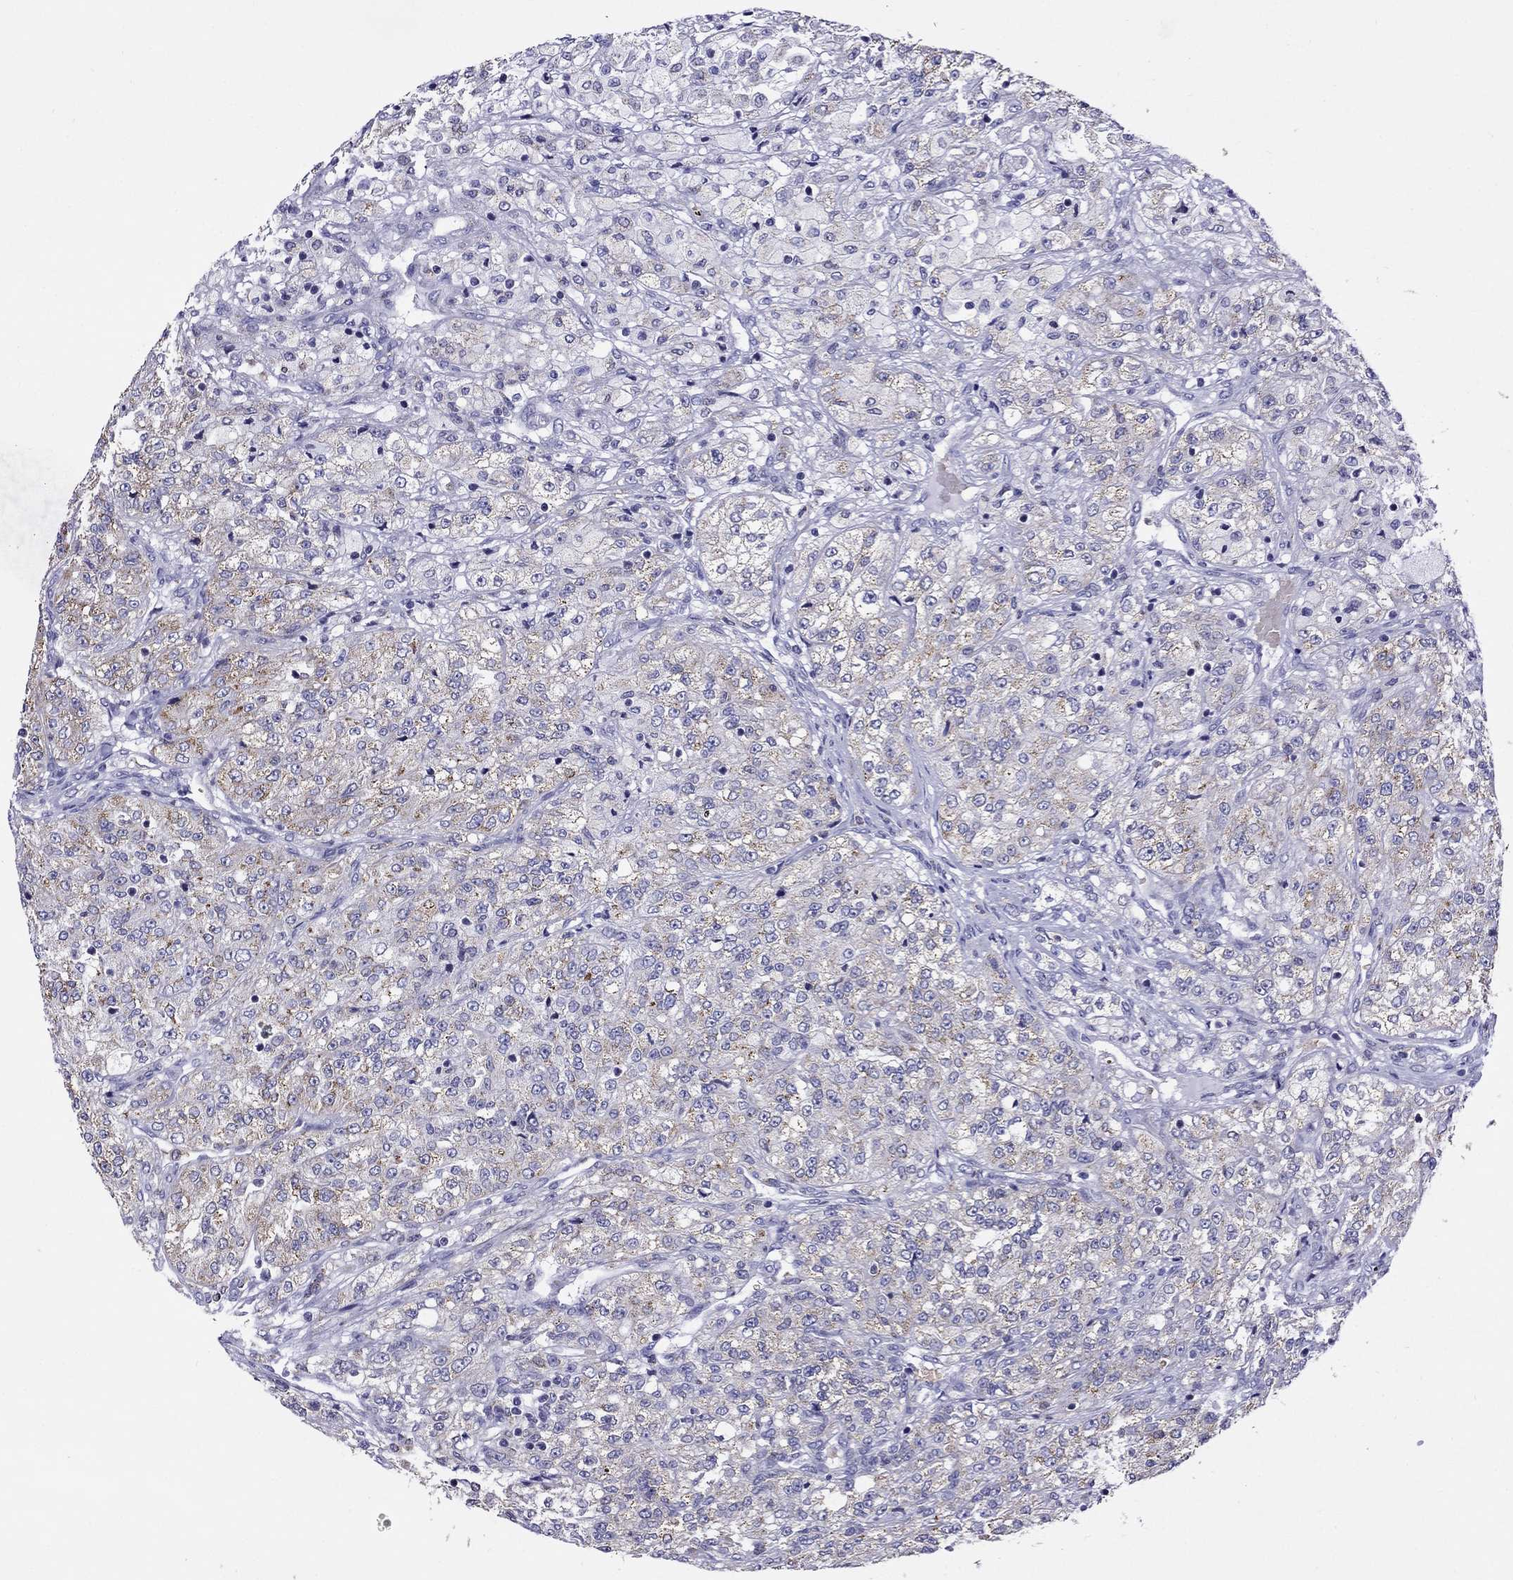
{"staining": {"intensity": "weak", "quantity": "<25%", "location": "cytoplasmic/membranous"}, "tissue": "renal cancer", "cell_type": "Tumor cells", "image_type": "cancer", "snomed": [{"axis": "morphology", "description": "Adenocarcinoma, NOS"}, {"axis": "topography", "description": "Kidney"}], "caption": "This photomicrograph is of renal adenocarcinoma stained with IHC to label a protein in brown with the nuclei are counter-stained blue. There is no positivity in tumor cells.", "gene": "SCG2", "patient": {"sex": "female", "age": 63}}